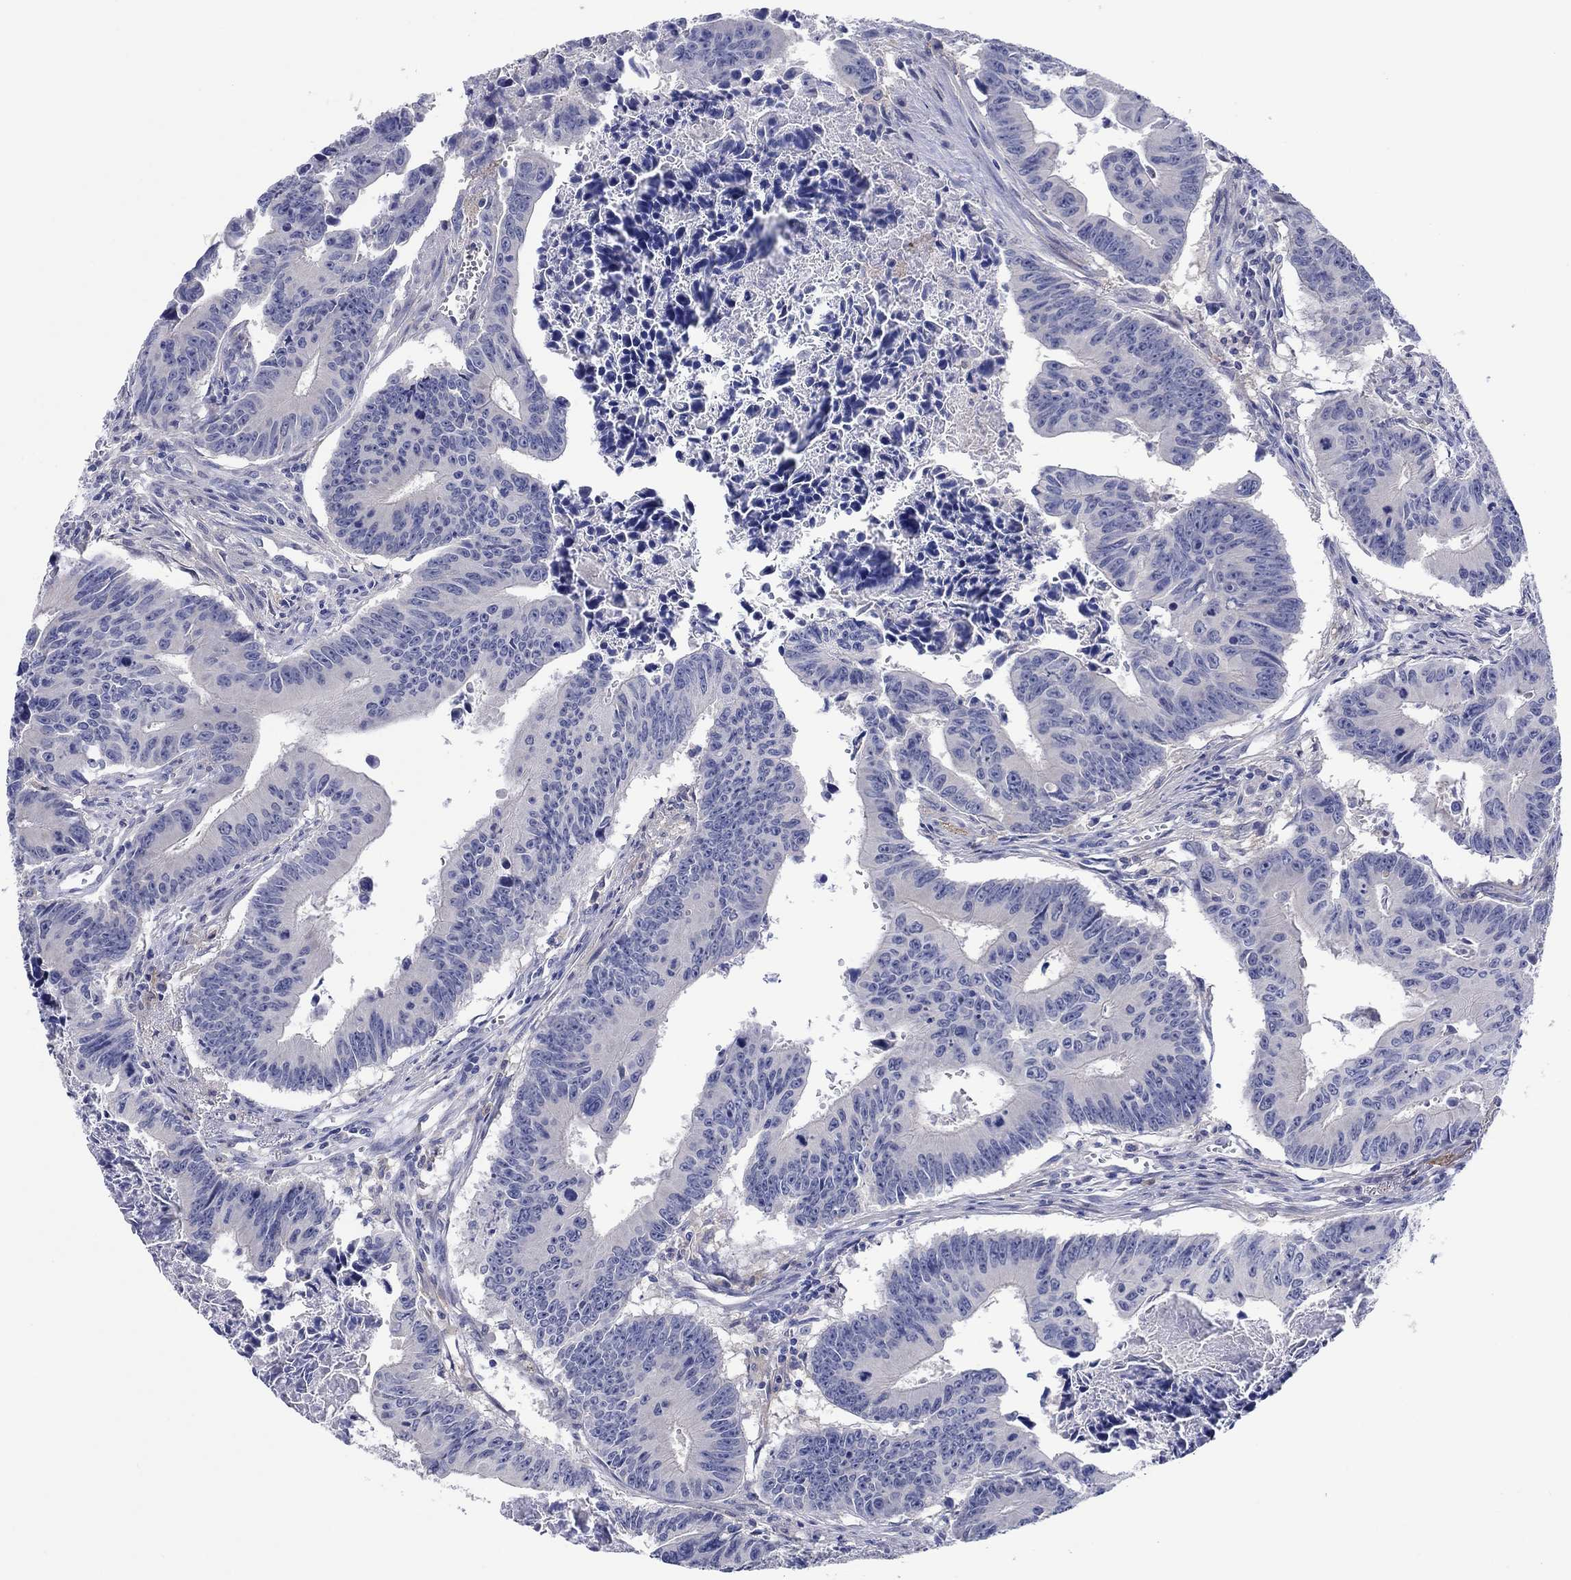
{"staining": {"intensity": "negative", "quantity": "none", "location": "none"}, "tissue": "colorectal cancer", "cell_type": "Tumor cells", "image_type": "cancer", "snomed": [{"axis": "morphology", "description": "Adenocarcinoma, NOS"}, {"axis": "topography", "description": "Colon"}], "caption": "High power microscopy micrograph of an IHC histopathology image of adenocarcinoma (colorectal), revealing no significant positivity in tumor cells.", "gene": "HDC", "patient": {"sex": "female", "age": 87}}